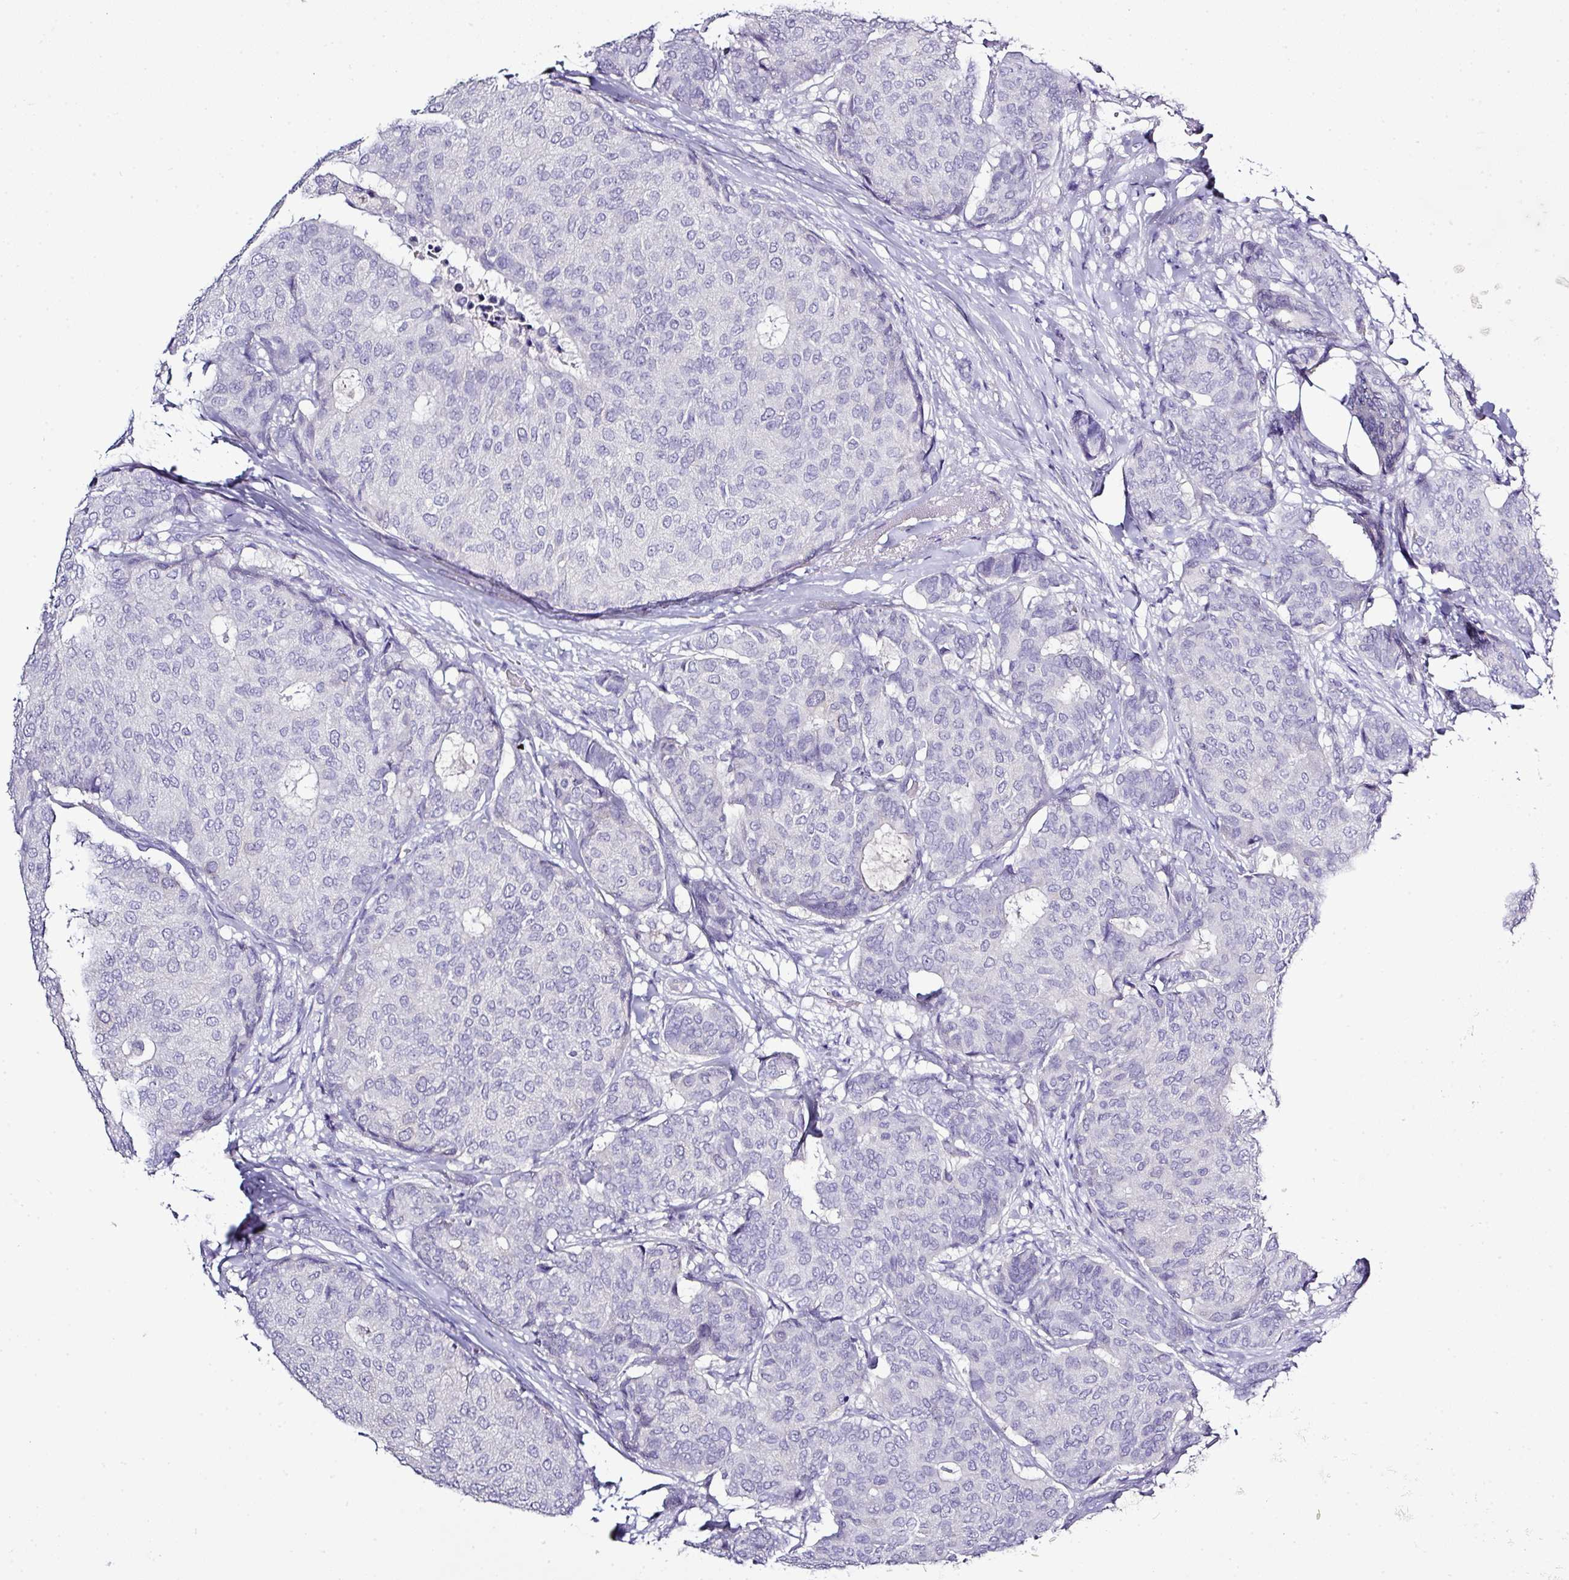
{"staining": {"intensity": "negative", "quantity": "none", "location": "none"}, "tissue": "breast cancer", "cell_type": "Tumor cells", "image_type": "cancer", "snomed": [{"axis": "morphology", "description": "Duct carcinoma"}, {"axis": "topography", "description": "Breast"}], "caption": "Micrograph shows no significant protein positivity in tumor cells of breast invasive ductal carcinoma. (DAB (3,3'-diaminobenzidine) IHC visualized using brightfield microscopy, high magnification).", "gene": "BCL11A", "patient": {"sex": "female", "age": 75}}